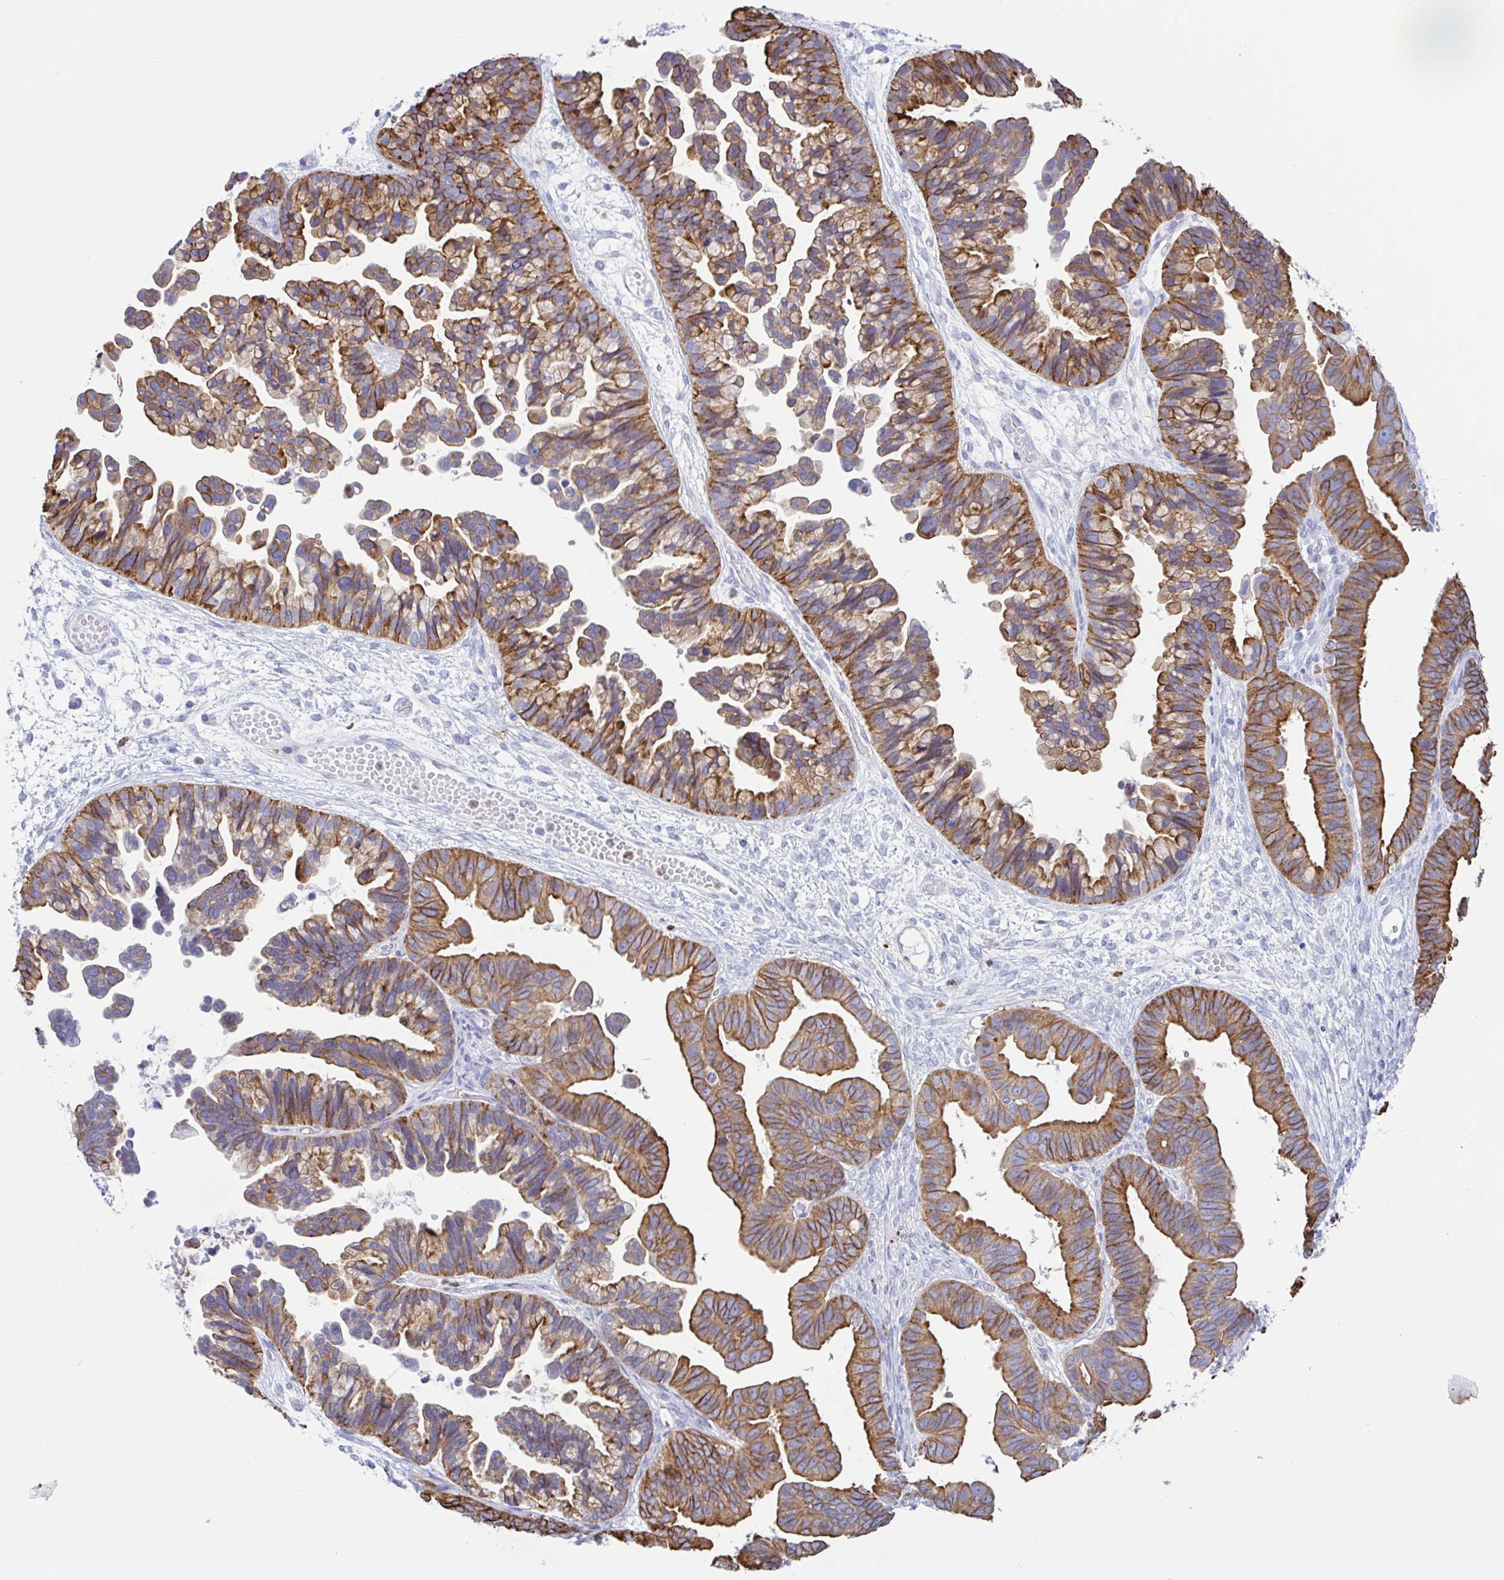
{"staining": {"intensity": "moderate", "quantity": ">75%", "location": "cytoplasmic/membranous"}, "tissue": "ovarian cancer", "cell_type": "Tumor cells", "image_type": "cancer", "snomed": [{"axis": "morphology", "description": "Cystadenocarcinoma, serous, NOS"}, {"axis": "topography", "description": "Ovary"}], "caption": "IHC staining of ovarian cancer (serous cystadenocarcinoma), which demonstrates medium levels of moderate cytoplasmic/membranous positivity in approximately >75% of tumor cells indicating moderate cytoplasmic/membranous protein expression. The staining was performed using DAB (brown) for protein detection and nuclei were counterstained in hematoxylin (blue).", "gene": "DTWD2", "patient": {"sex": "female", "age": 56}}